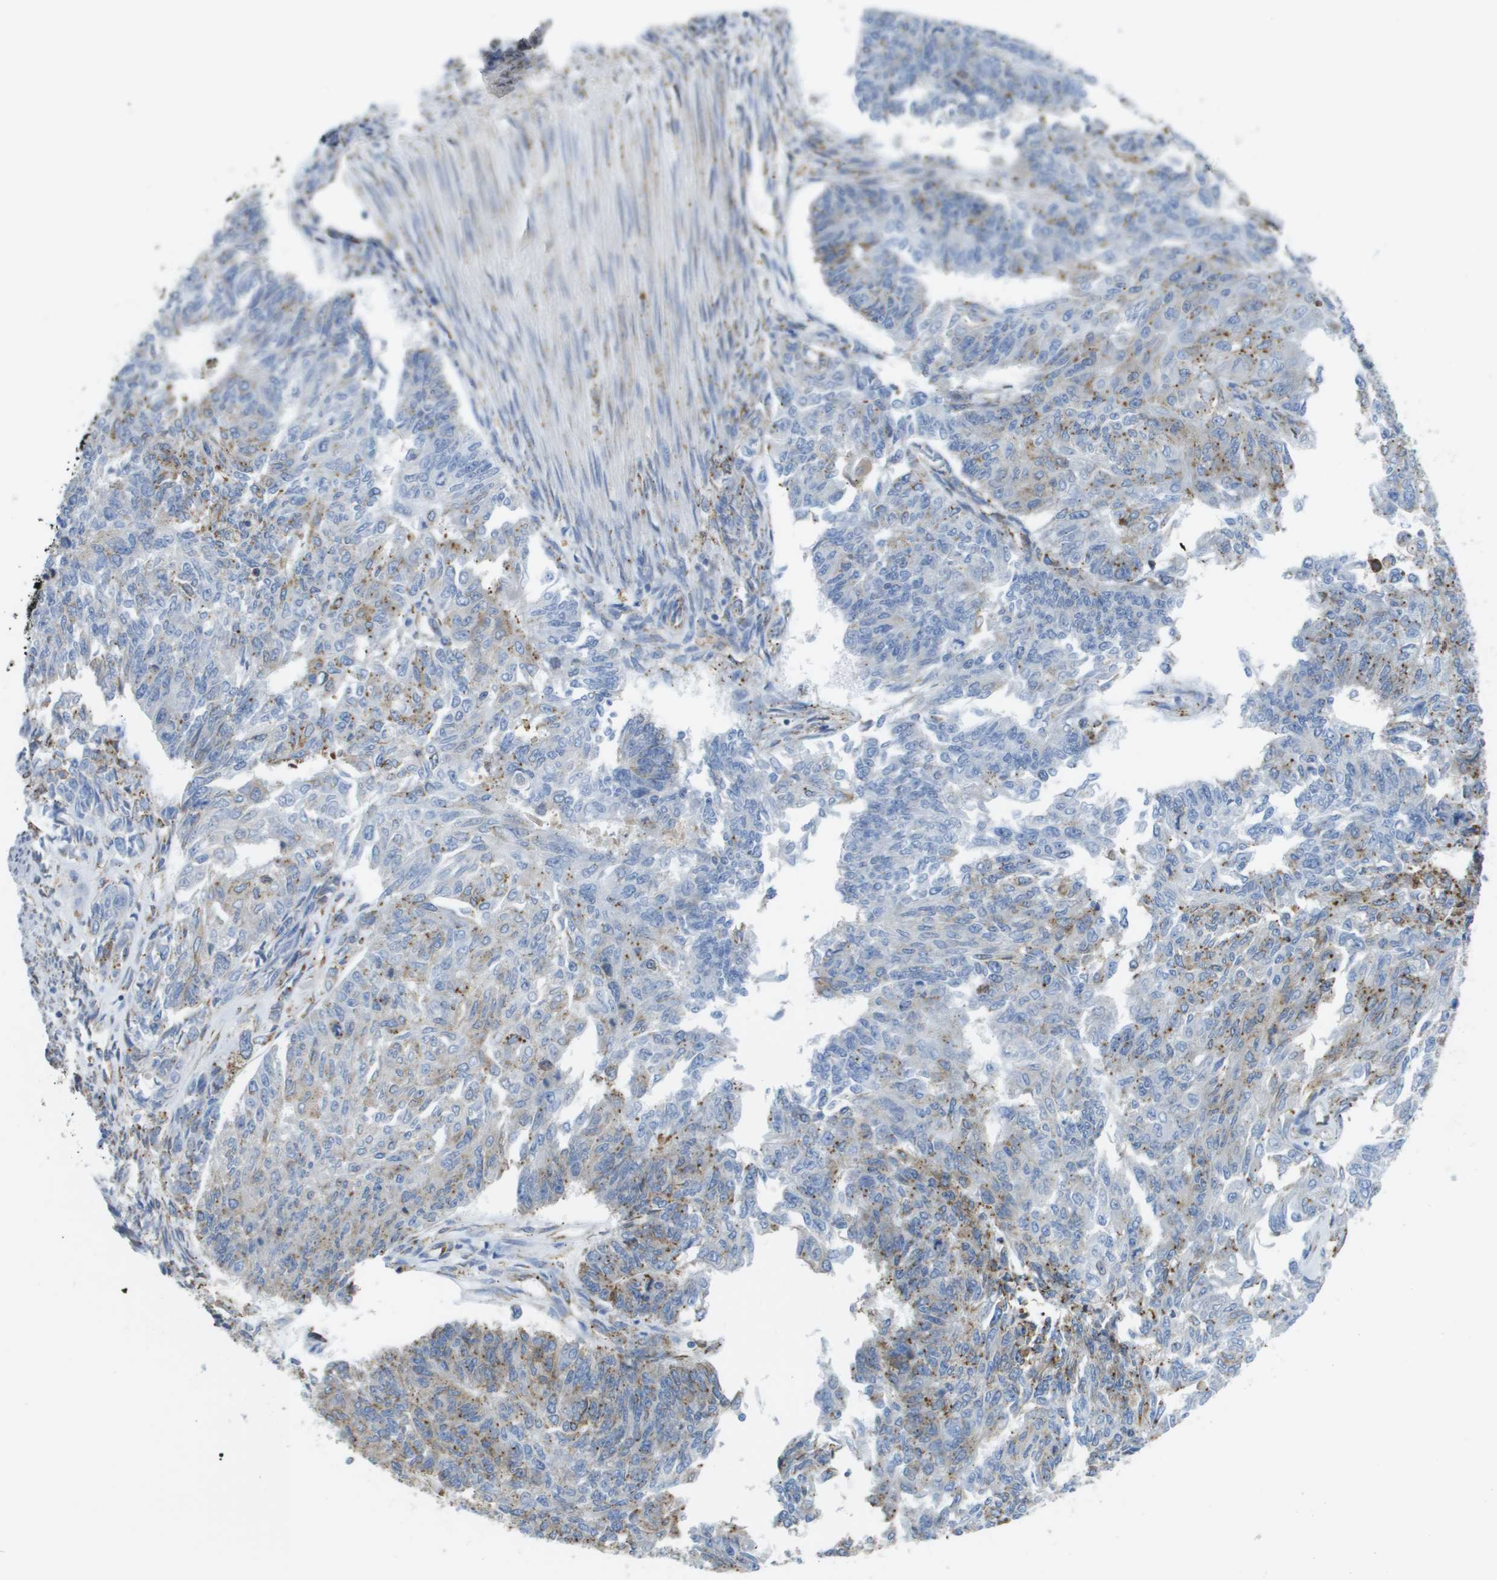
{"staining": {"intensity": "weak", "quantity": "25%-75%", "location": "cytoplasmic/membranous"}, "tissue": "endometrial cancer", "cell_type": "Tumor cells", "image_type": "cancer", "snomed": [{"axis": "morphology", "description": "Adenocarcinoma, NOS"}, {"axis": "topography", "description": "Endometrium"}], "caption": "Immunohistochemical staining of human endometrial cancer displays weak cytoplasmic/membranous protein positivity in approximately 25%-75% of tumor cells.", "gene": "SDR42E1", "patient": {"sex": "female", "age": 32}}